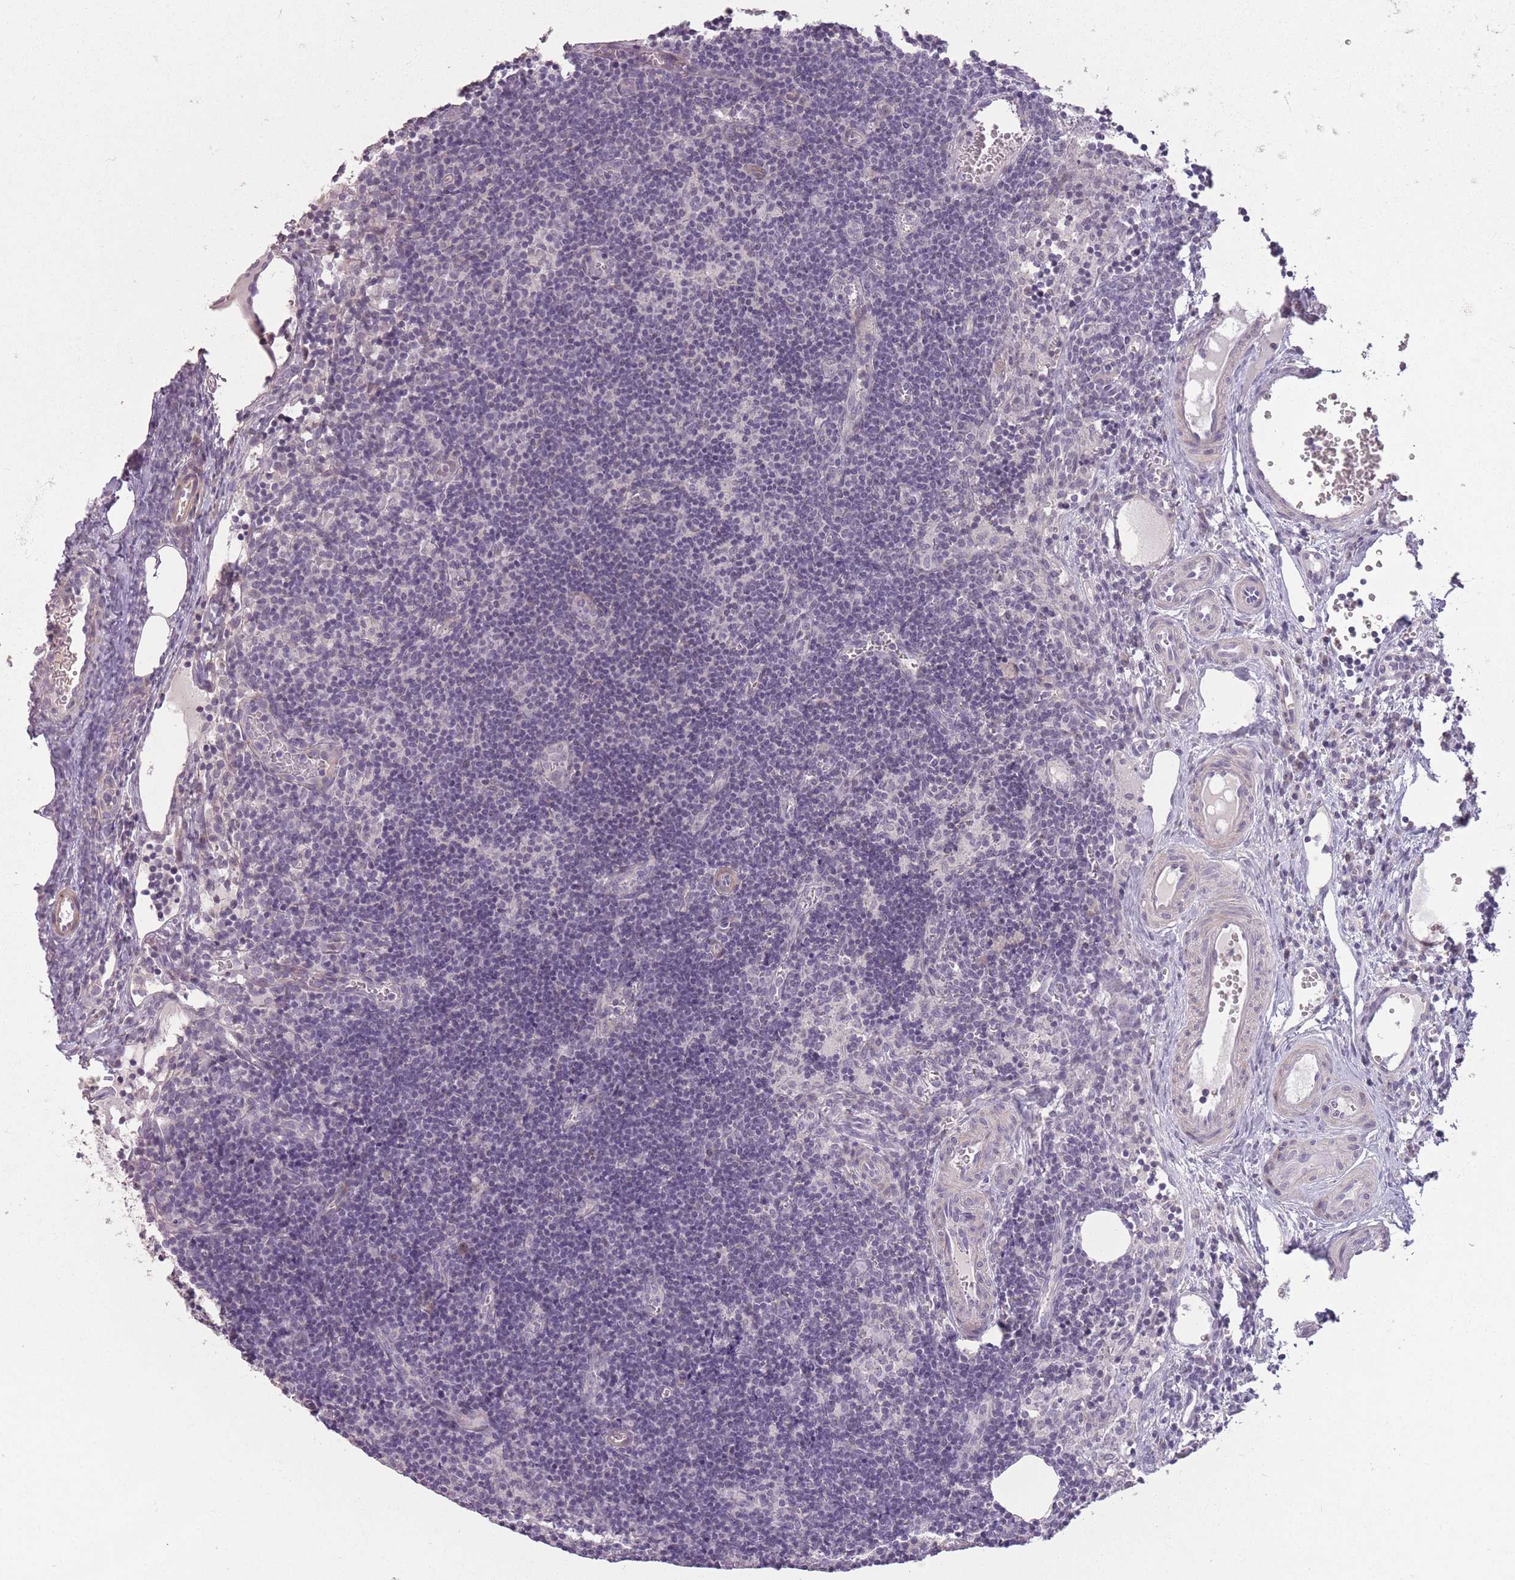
{"staining": {"intensity": "negative", "quantity": "none", "location": "none"}, "tissue": "lymph node", "cell_type": "Germinal center cells", "image_type": "normal", "snomed": [{"axis": "morphology", "description": "Normal tissue, NOS"}, {"axis": "topography", "description": "Lymph node"}], "caption": "Germinal center cells are negative for protein expression in benign human lymph node.", "gene": "ZBTB24", "patient": {"sex": "female", "age": 37}}